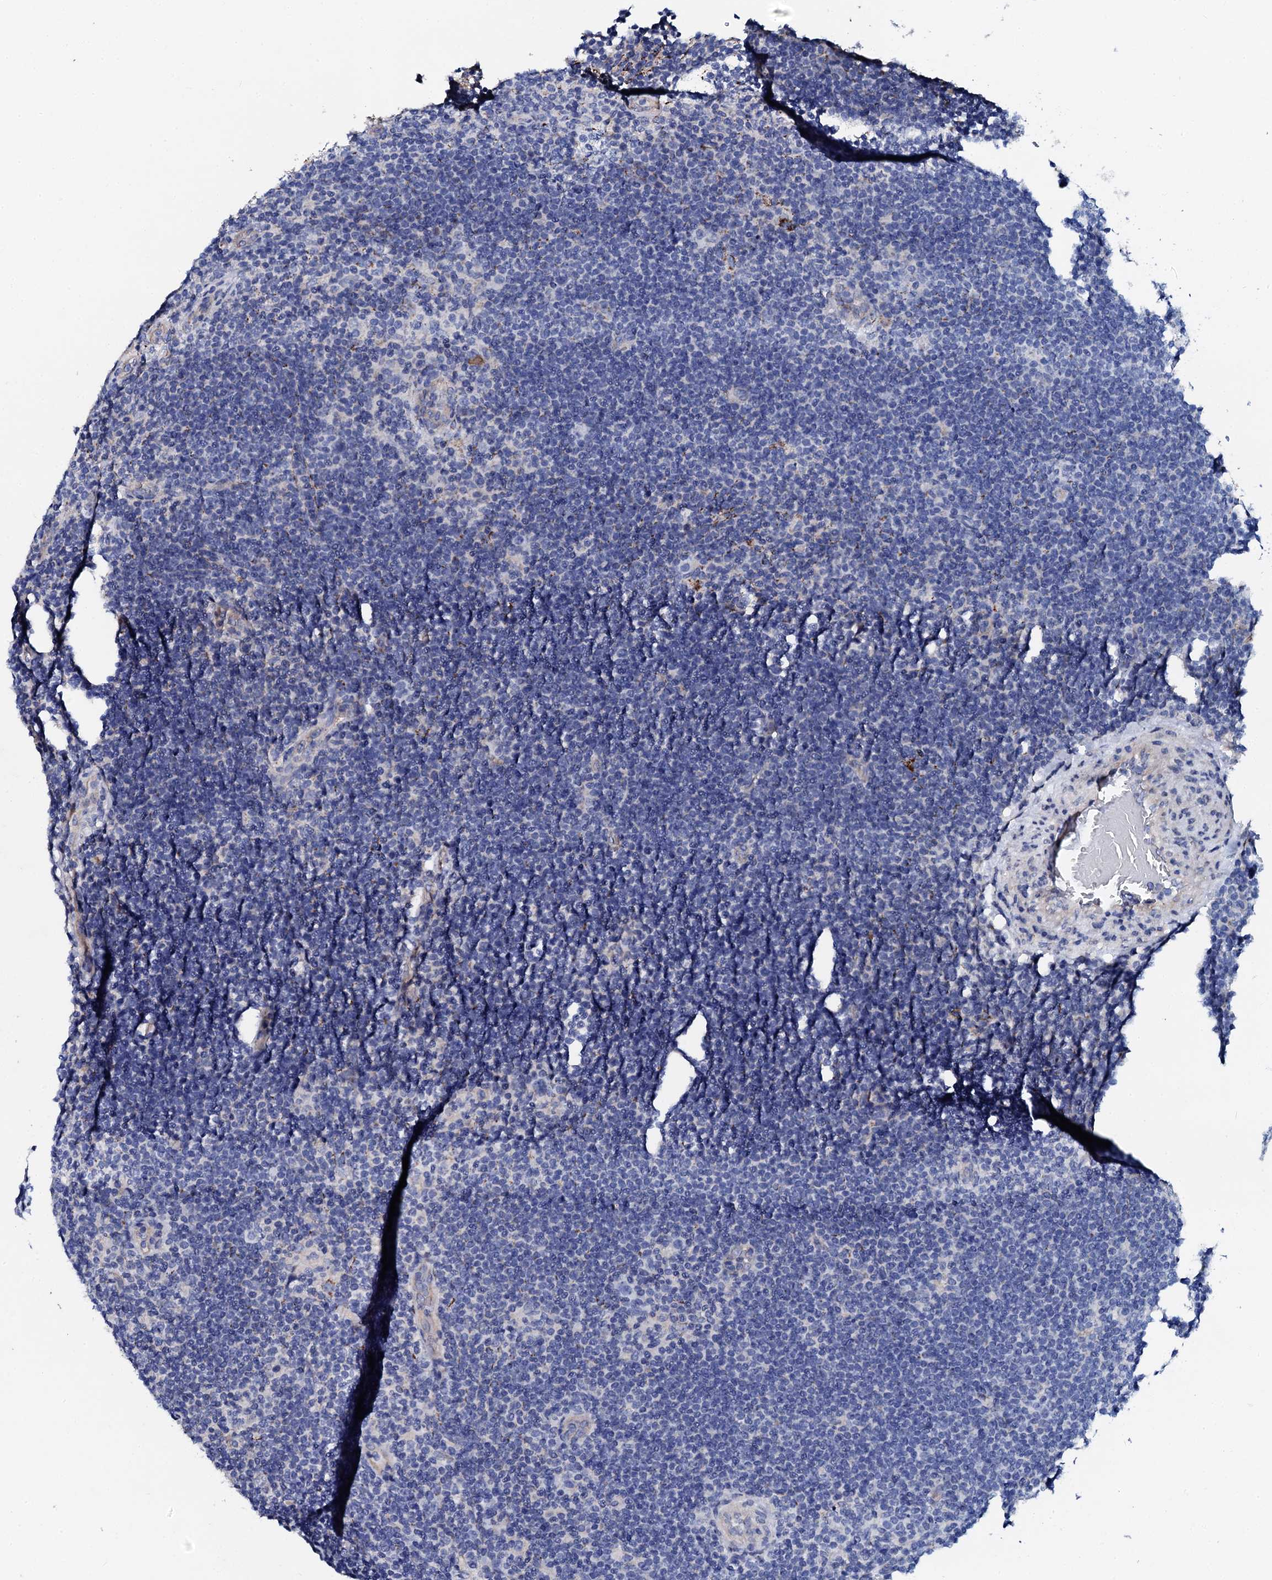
{"staining": {"intensity": "negative", "quantity": "none", "location": "none"}, "tissue": "lymphoma", "cell_type": "Tumor cells", "image_type": "cancer", "snomed": [{"axis": "morphology", "description": "Hodgkin's disease, NOS"}, {"axis": "topography", "description": "Lymph node"}], "caption": "Immunohistochemistry photomicrograph of neoplastic tissue: Hodgkin's disease stained with DAB (3,3'-diaminobenzidine) shows no significant protein expression in tumor cells.", "gene": "KLHL32", "patient": {"sex": "female", "age": 57}}